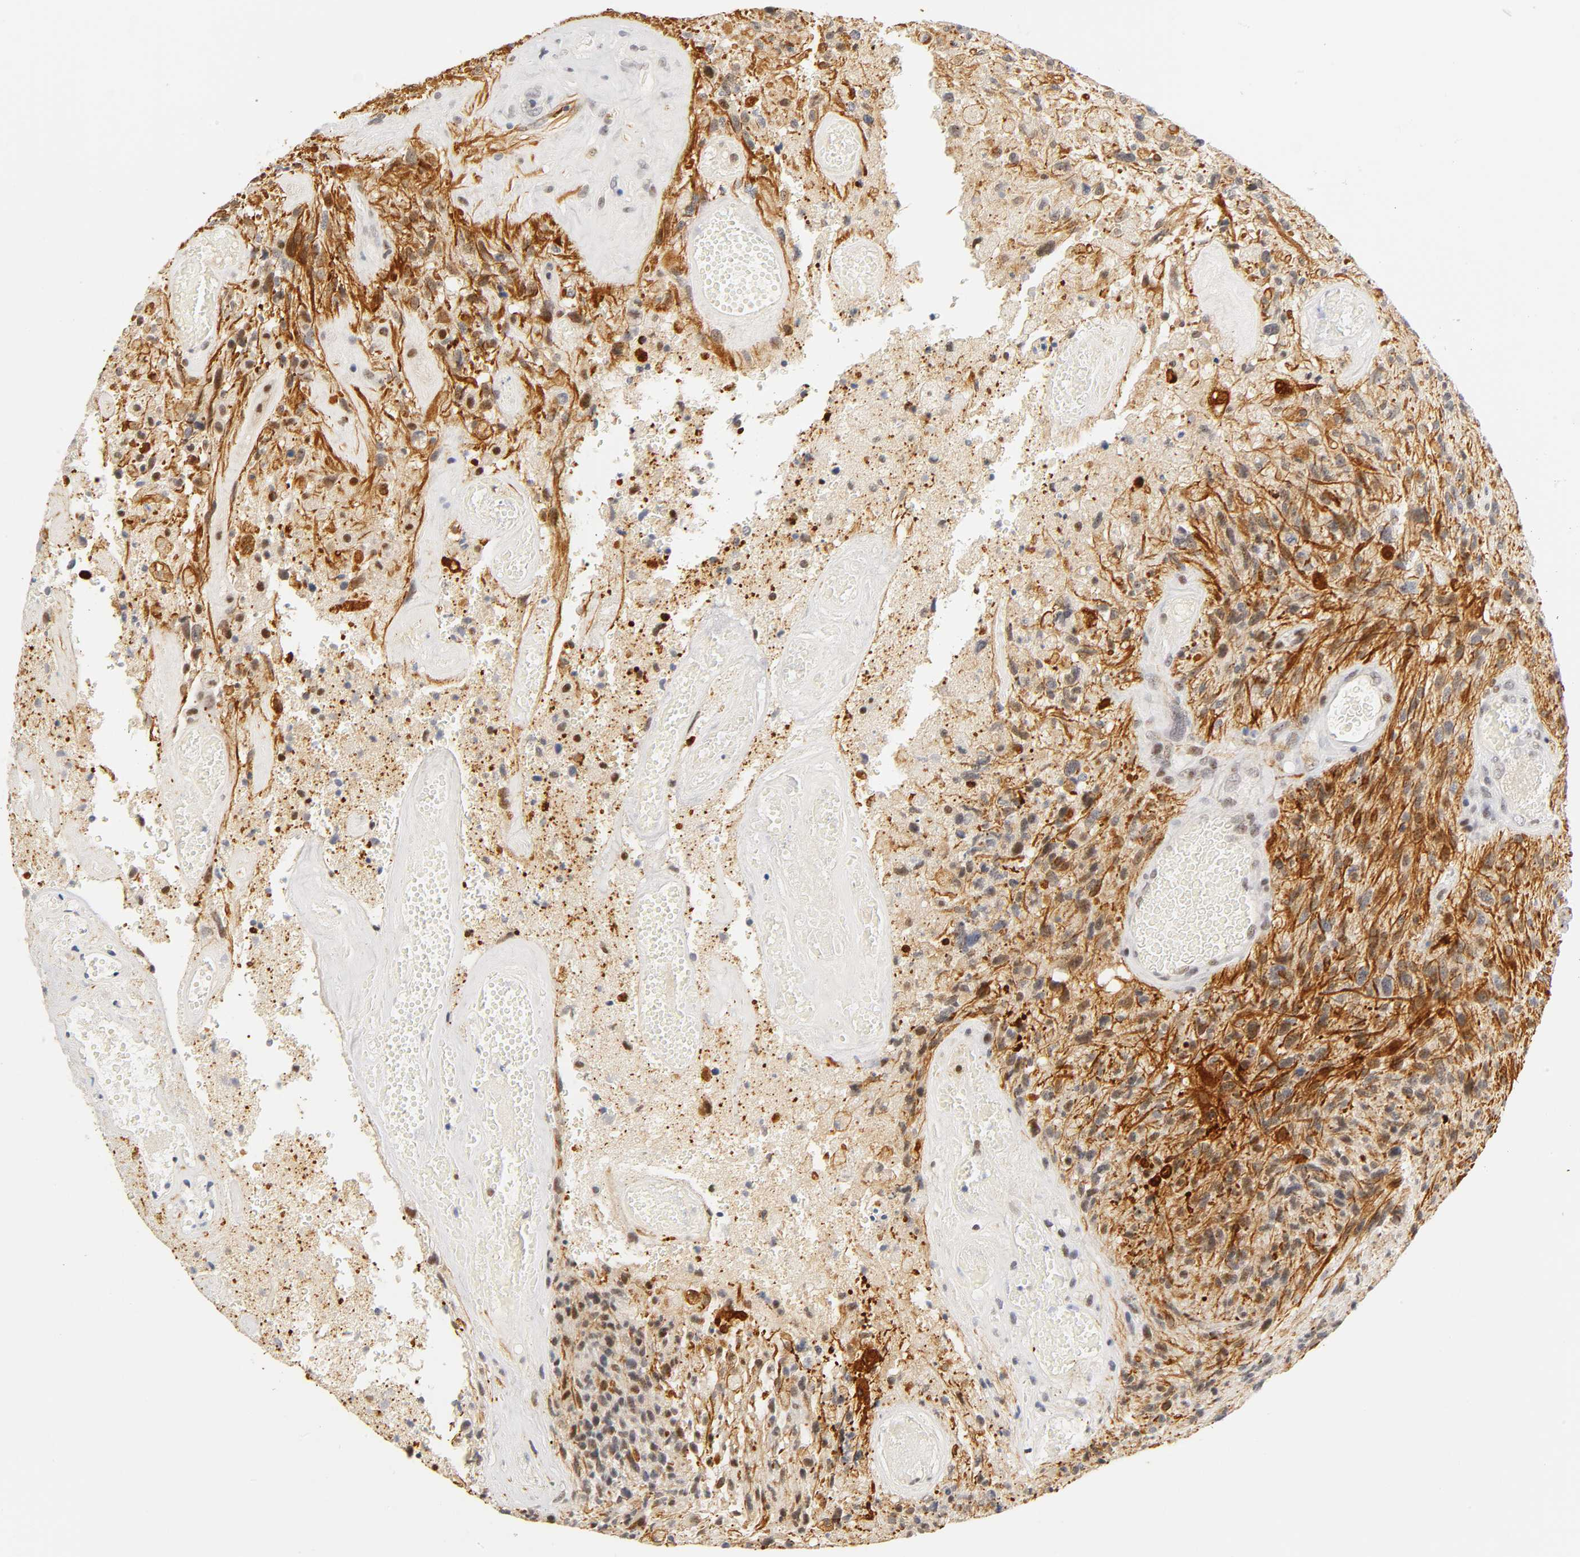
{"staining": {"intensity": "moderate", "quantity": "<25%", "location": "cytoplasmic/membranous,nuclear"}, "tissue": "glioma", "cell_type": "Tumor cells", "image_type": "cancer", "snomed": [{"axis": "morphology", "description": "Normal tissue, NOS"}, {"axis": "morphology", "description": "Glioma, malignant, High grade"}, {"axis": "topography", "description": "Cerebral cortex"}], "caption": "Immunohistochemical staining of human malignant glioma (high-grade) shows low levels of moderate cytoplasmic/membranous and nuclear expression in approximately <25% of tumor cells. (brown staining indicates protein expression, while blue staining denotes nuclei).", "gene": "MNAT1", "patient": {"sex": "male", "age": 75}}